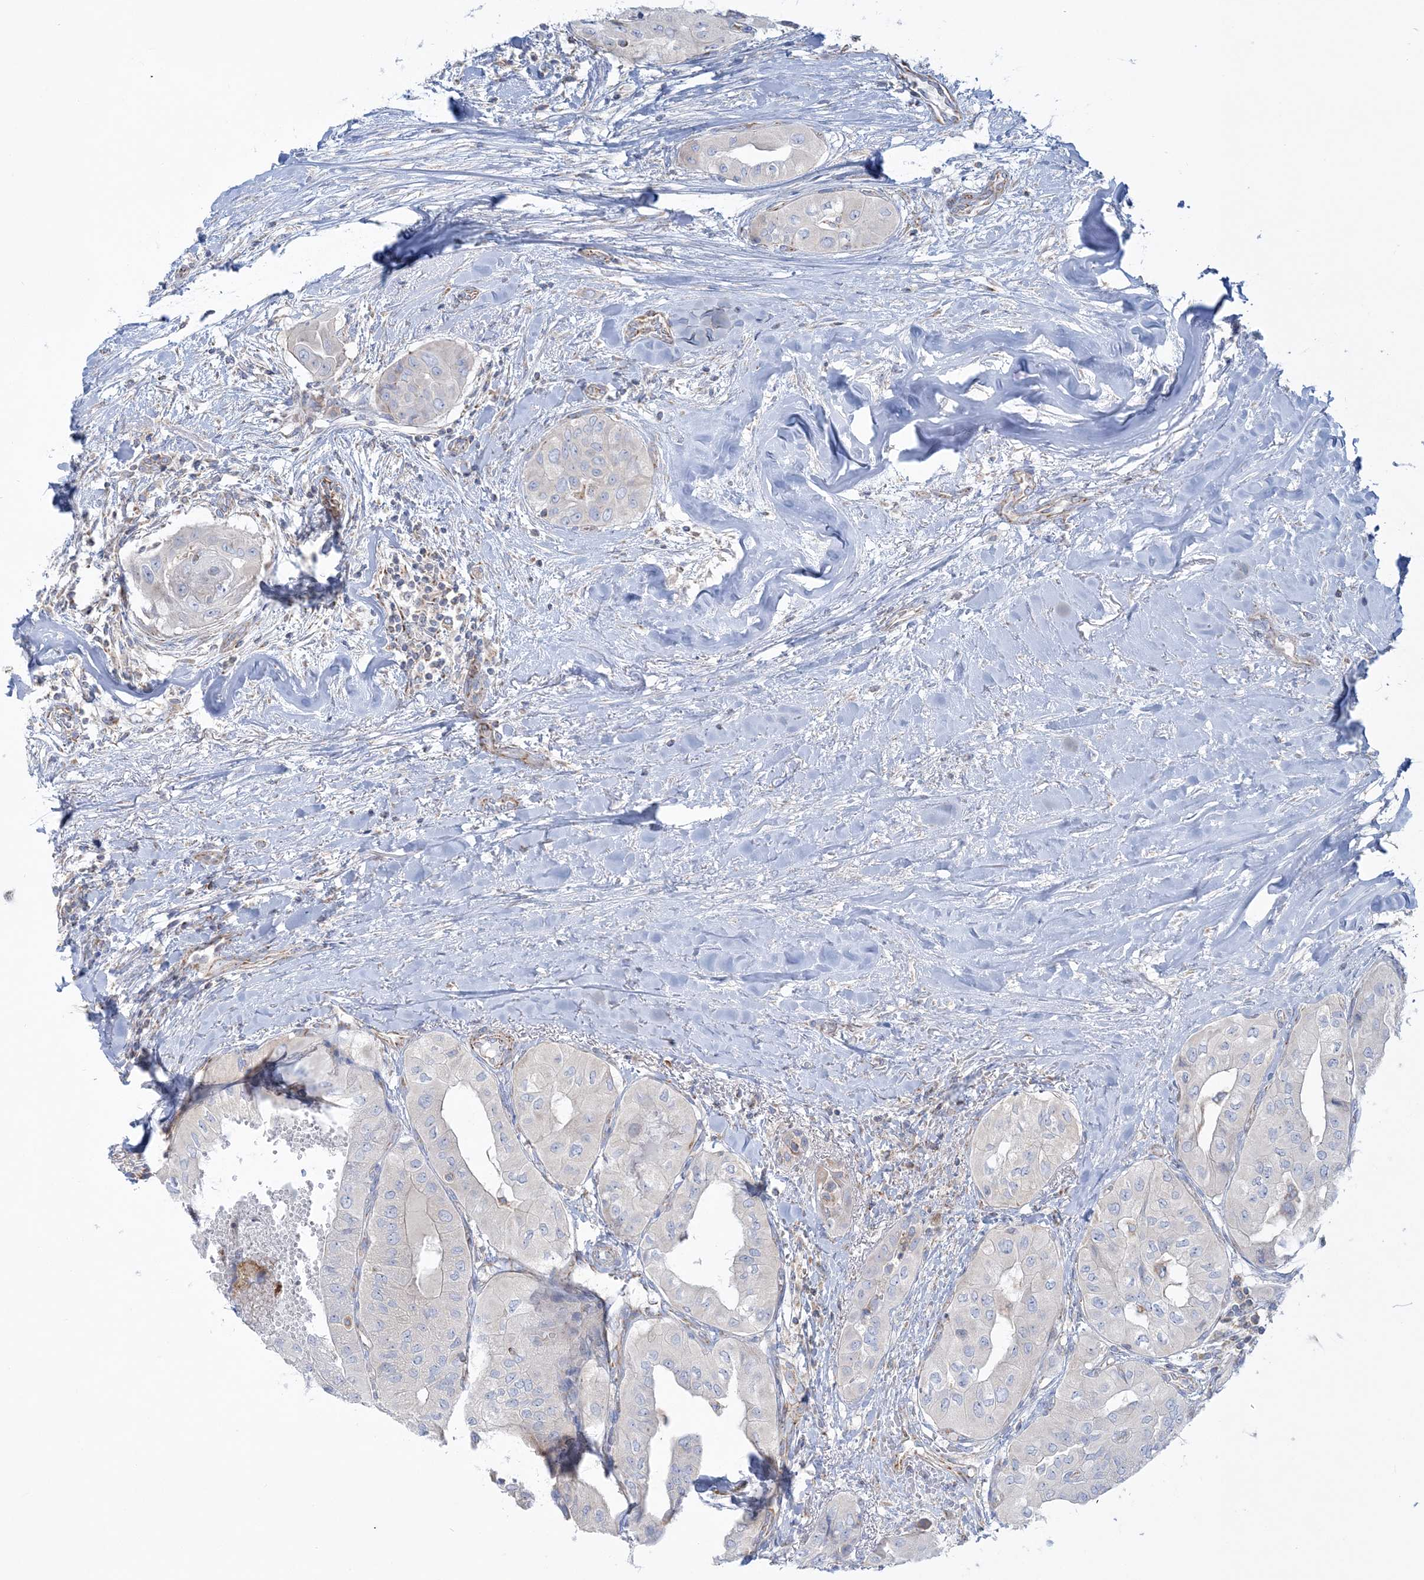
{"staining": {"intensity": "negative", "quantity": "none", "location": "none"}, "tissue": "thyroid cancer", "cell_type": "Tumor cells", "image_type": "cancer", "snomed": [{"axis": "morphology", "description": "Papillary adenocarcinoma, NOS"}, {"axis": "topography", "description": "Thyroid gland"}], "caption": "Immunohistochemical staining of thyroid cancer exhibits no significant positivity in tumor cells. (Stains: DAB IHC with hematoxylin counter stain, Microscopy: brightfield microscopy at high magnification).", "gene": "TBC1D14", "patient": {"sex": "female", "age": 59}}